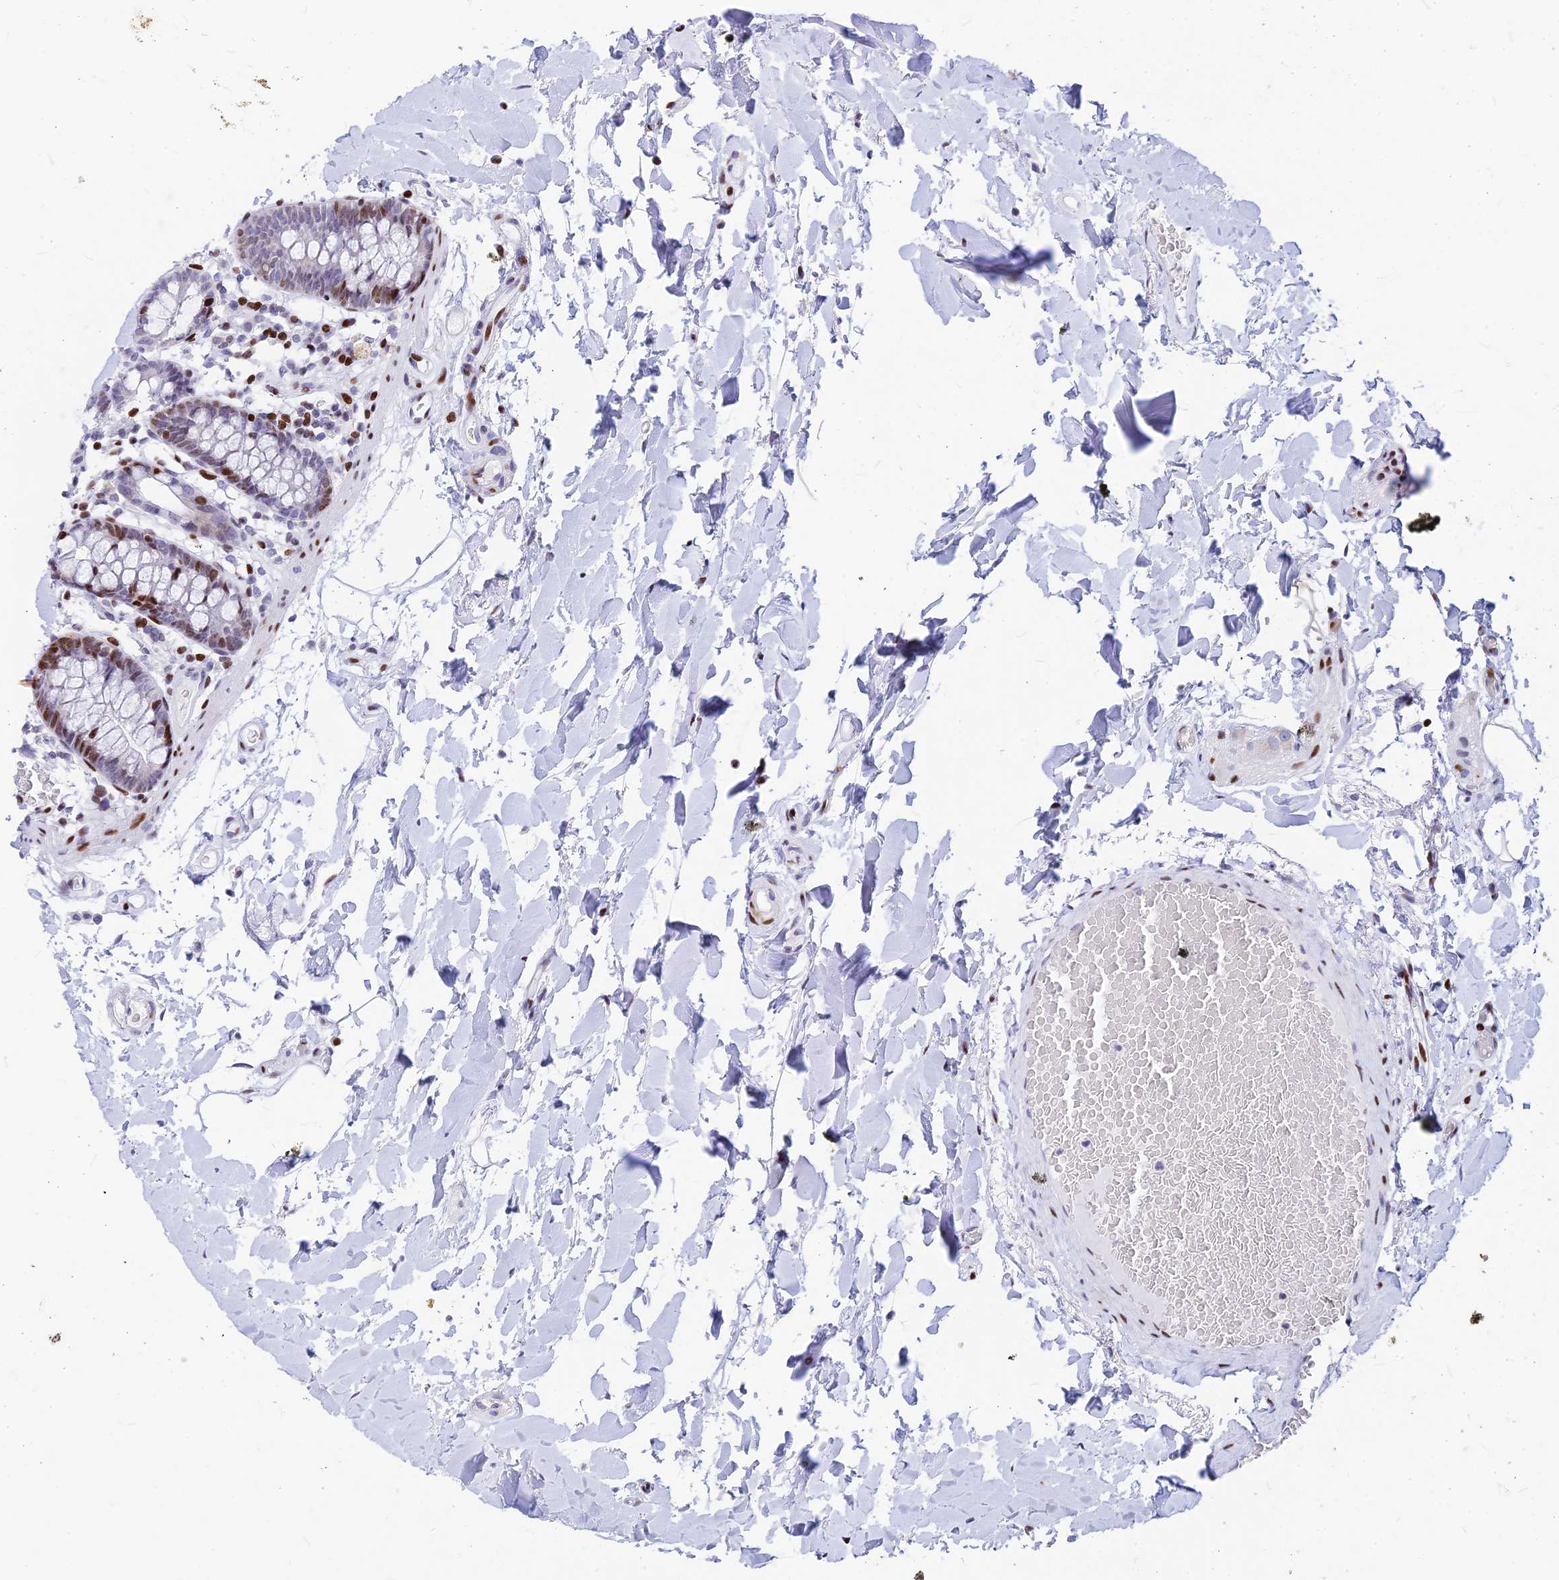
{"staining": {"intensity": "moderate", "quantity": "25%-75%", "location": "nuclear"}, "tissue": "colon", "cell_type": "Endothelial cells", "image_type": "normal", "snomed": [{"axis": "morphology", "description": "Normal tissue, NOS"}, {"axis": "topography", "description": "Colon"}], "caption": "The histopathology image reveals staining of benign colon, revealing moderate nuclear protein positivity (brown color) within endothelial cells. Nuclei are stained in blue.", "gene": "PRPS1", "patient": {"sex": "male", "age": 75}}